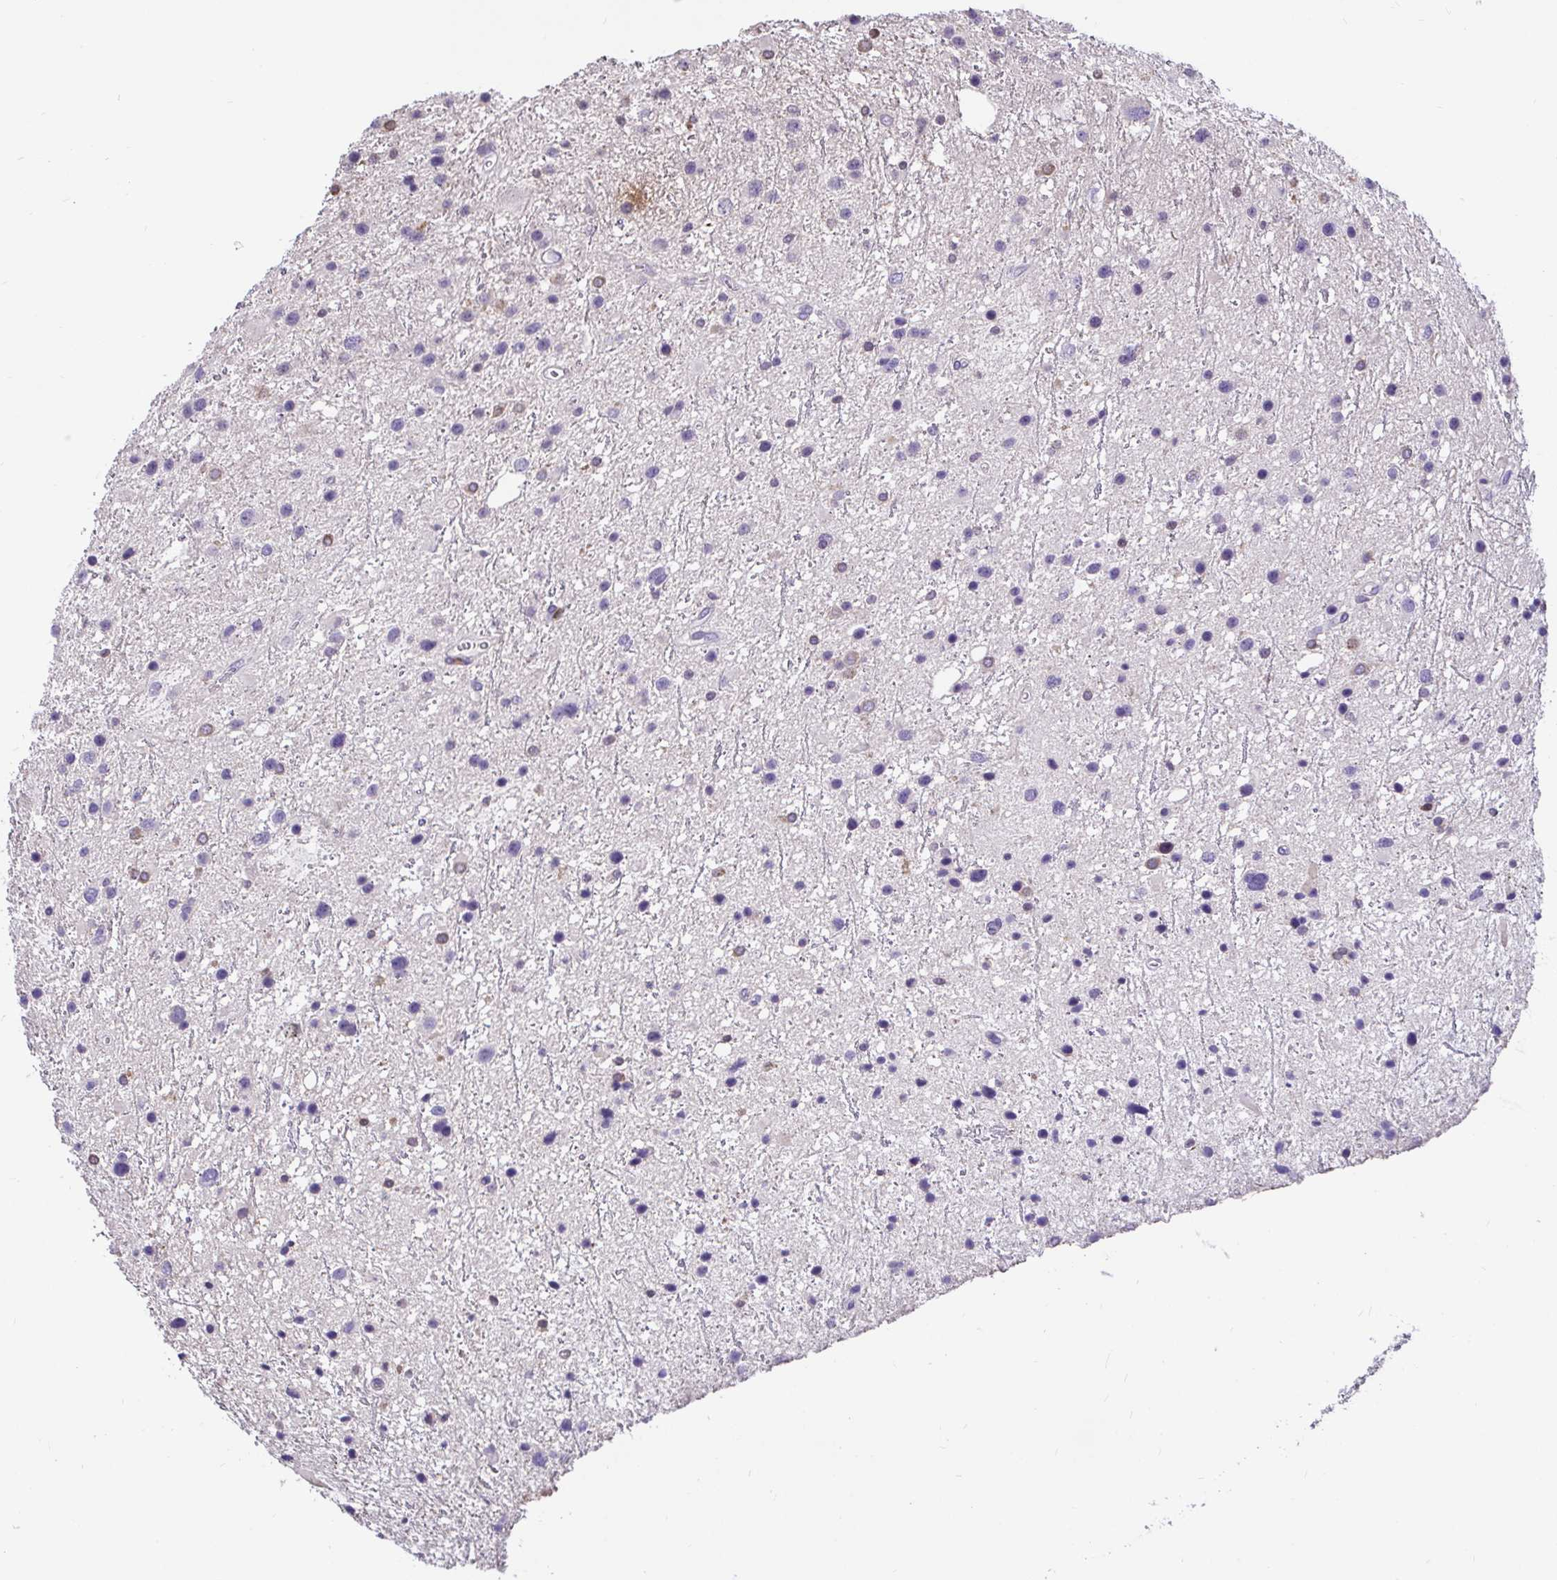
{"staining": {"intensity": "negative", "quantity": "none", "location": "none"}, "tissue": "glioma", "cell_type": "Tumor cells", "image_type": "cancer", "snomed": [{"axis": "morphology", "description": "Glioma, malignant, Low grade"}, {"axis": "topography", "description": "Brain"}], "caption": "A high-resolution histopathology image shows immunohistochemistry (IHC) staining of malignant low-grade glioma, which exhibits no significant staining in tumor cells. (Stains: DAB (3,3'-diaminobenzidine) immunohistochemistry (IHC) with hematoxylin counter stain, Microscopy: brightfield microscopy at high magnification).", "gene": "SKAP1", "patient": {"sex": "female", "age": 32}}